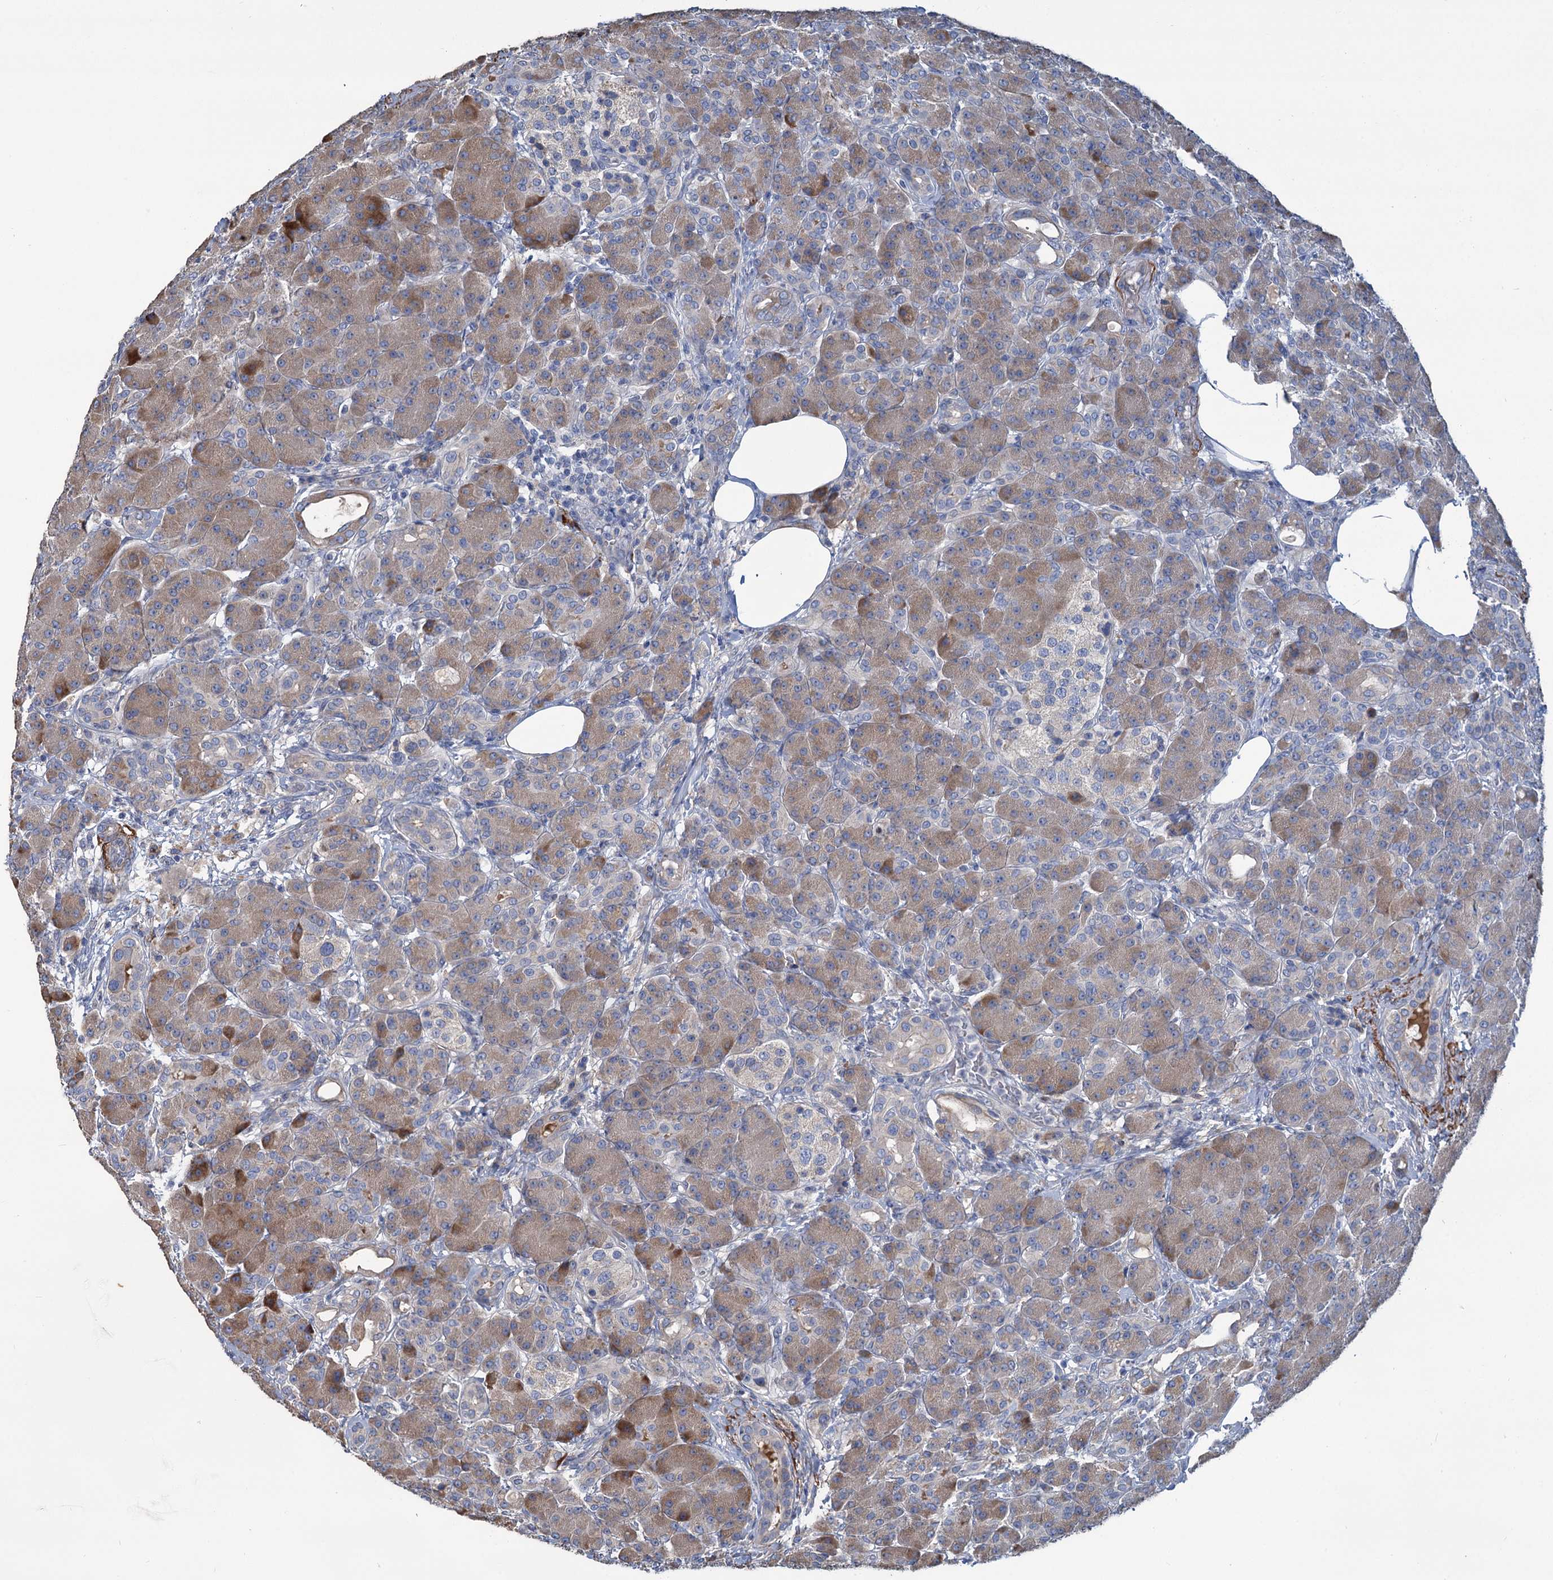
{"staining": {"intensity": "moderate", "quantity": ">75%", "location": "cytoplasmic/membranous"}, "tissue": "pancreas", "cell_type": "Exocrine glandular cells", "image_type": "normal", "snomed": [{"axis": "morphology", "description": "Normal tissue, NOS"}, {"axis": "topography", "description": "Pancreas"}], "caption": "Unremarkable pancreas displays moderate cytoplasmic/membranous expression in approximately >75% of exocrine glandular cells.", "gene": "URAD", "patient": {"sex": "male", "age": 63}}